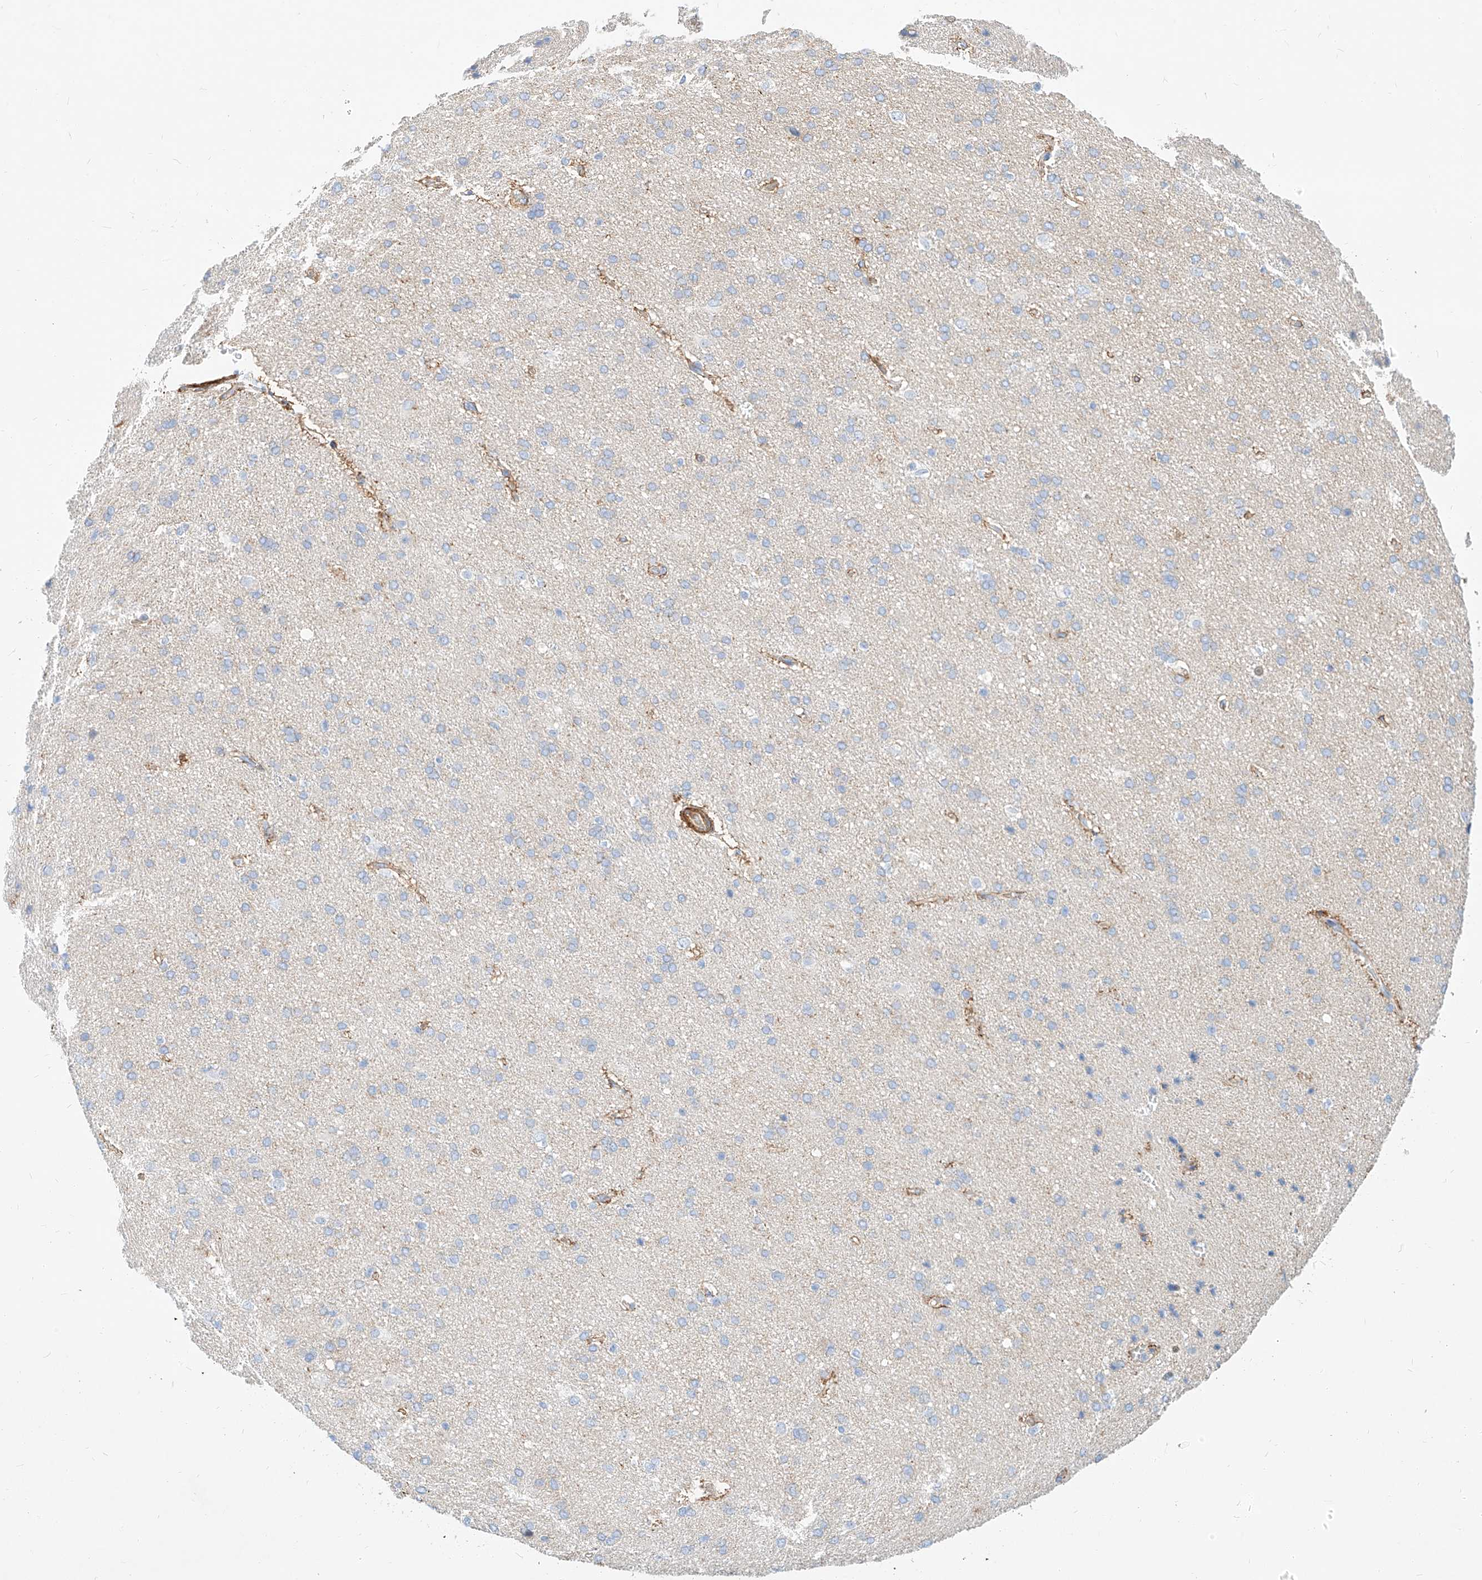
{"staining": {"intensity": "moderate", "quantity": ">75%", "location": "cytoplasmic/membranous"}, "tissue": "cerebral cortex", "cell_type": "Endothelial cells", "image_type": "normal", "snomed": [{"axis": "morphology", "description": "Normal tissue, NOS"}, {"axis": "topography", "description": "Cerebral cortex"}], "caption": "Immunohistochemical staining of benign cerebral cortex shows medium levels of moderate cytoplasmic/membranous staining in about >75% of endothelial cells.", "gene": "KCNH5", "patient": {"sex": "male", "age": 62}}